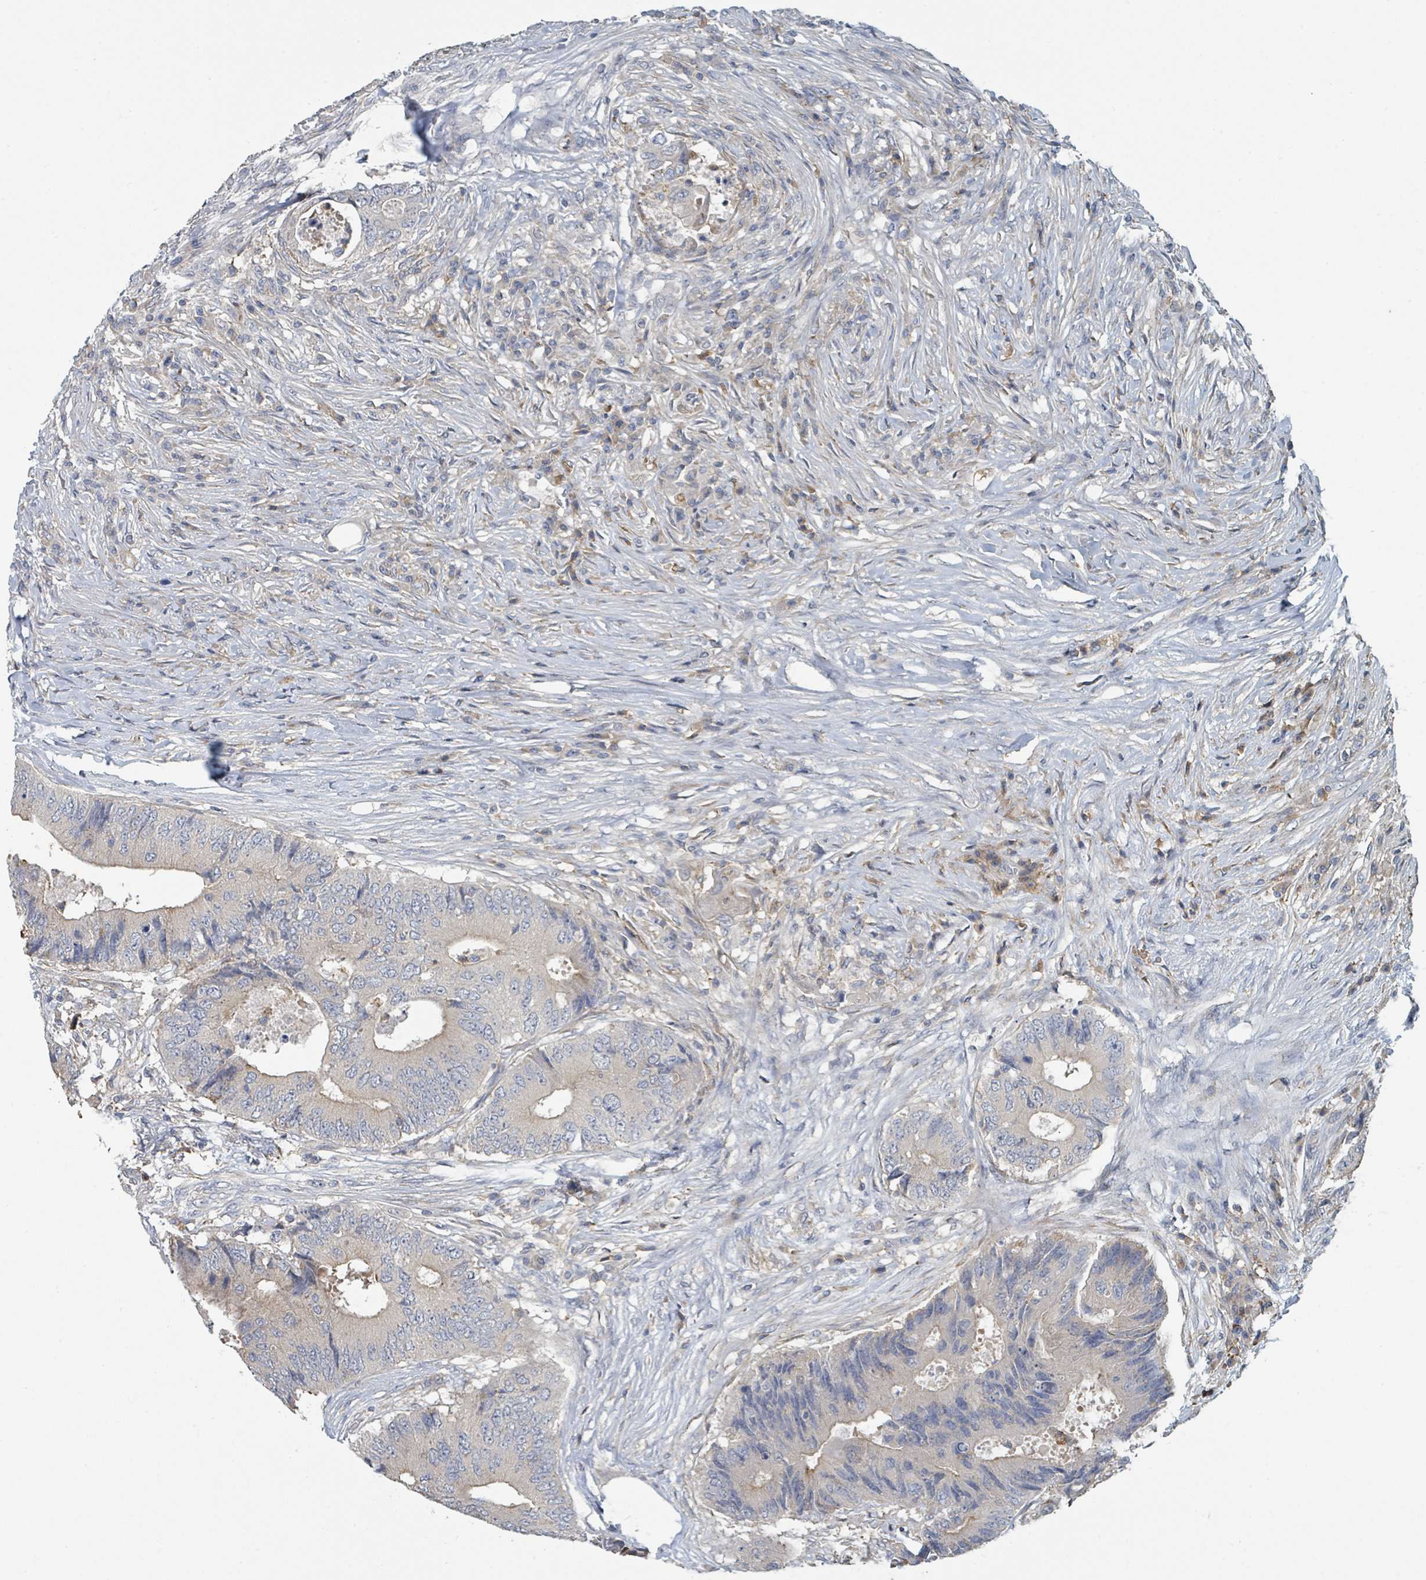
{"staining": {"intensity": "negative", "quantity": "none", "location": "none"}, "tissue": "colorectal cancer", "cell_type": "Tumor cells", "image_type": "cancer", "snomed": [{"axis": "morphology", "description": "Adenocarcinoma, NOS"}, {"axis": "topography", "description": "Colon"}], "caption": "Colorectal adenocarcinoma was stained to show a protein in brown. There is no significant expression in tumor cells.", "gene": "LRRC42", "patient": {"sex": "male", "age": 71}}